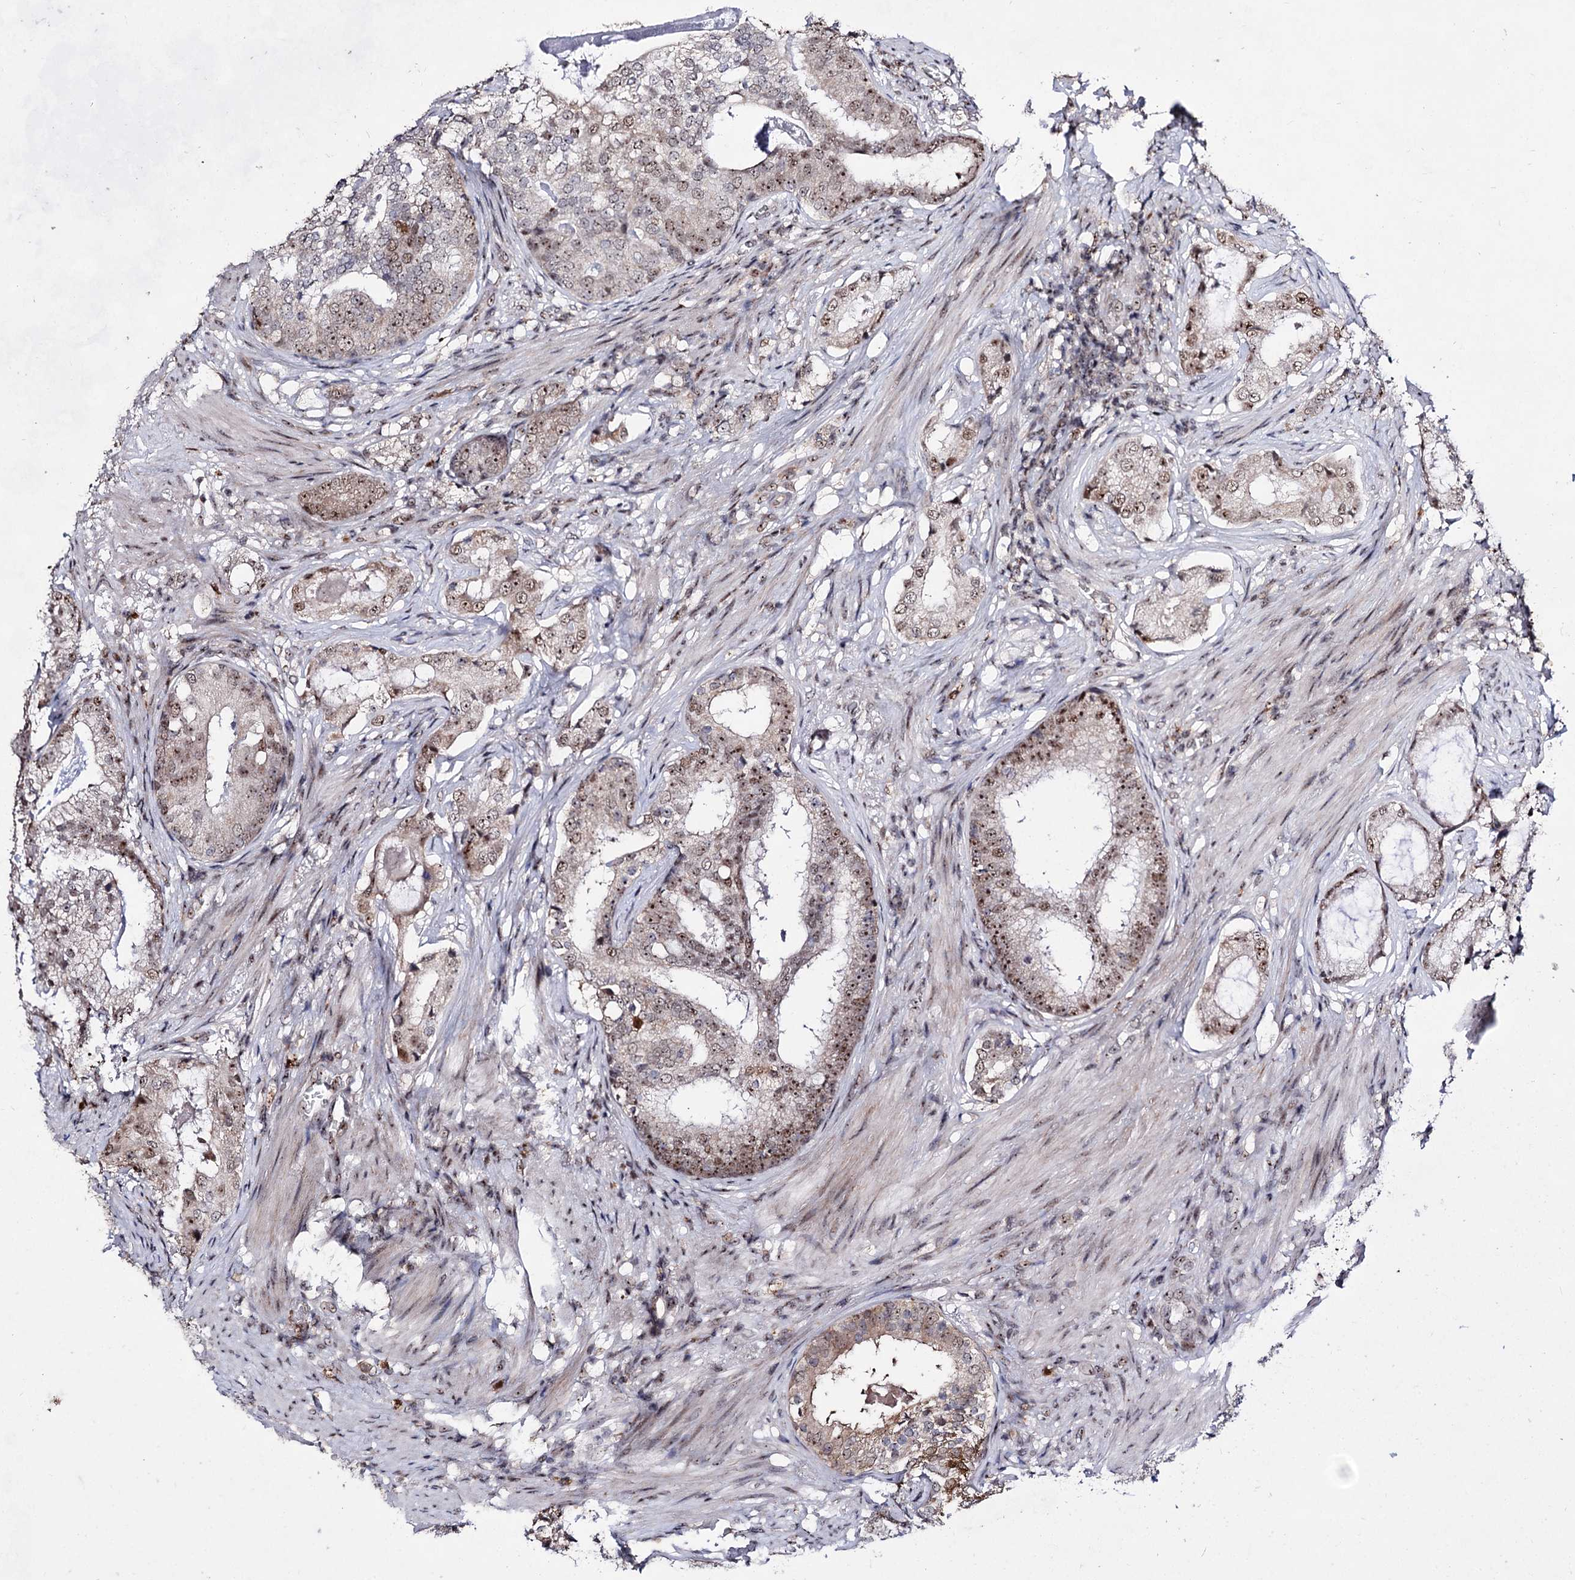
{"staining": {"intensity": "moderate", "quantity": ">75%", "location": "nuclear"}, "tissue": "prostate cancer", "cell_type": "Tumor cells", "image_type": "cancer", "snomed": [{"axis": "morphology", "description": "Adenocarcinoma, Low grade"}, {"axis": "topography", "description": "Prostate"}], "caption": "About >75% of tumor cells in human prostate cancer (adenocarcinoma (low-grade)) display moderate nuclear protein staining as visualized by brown immunohistochemical staining.", "gene": "EXOSC10", "patient": {"sex": "male", "age": 71}}